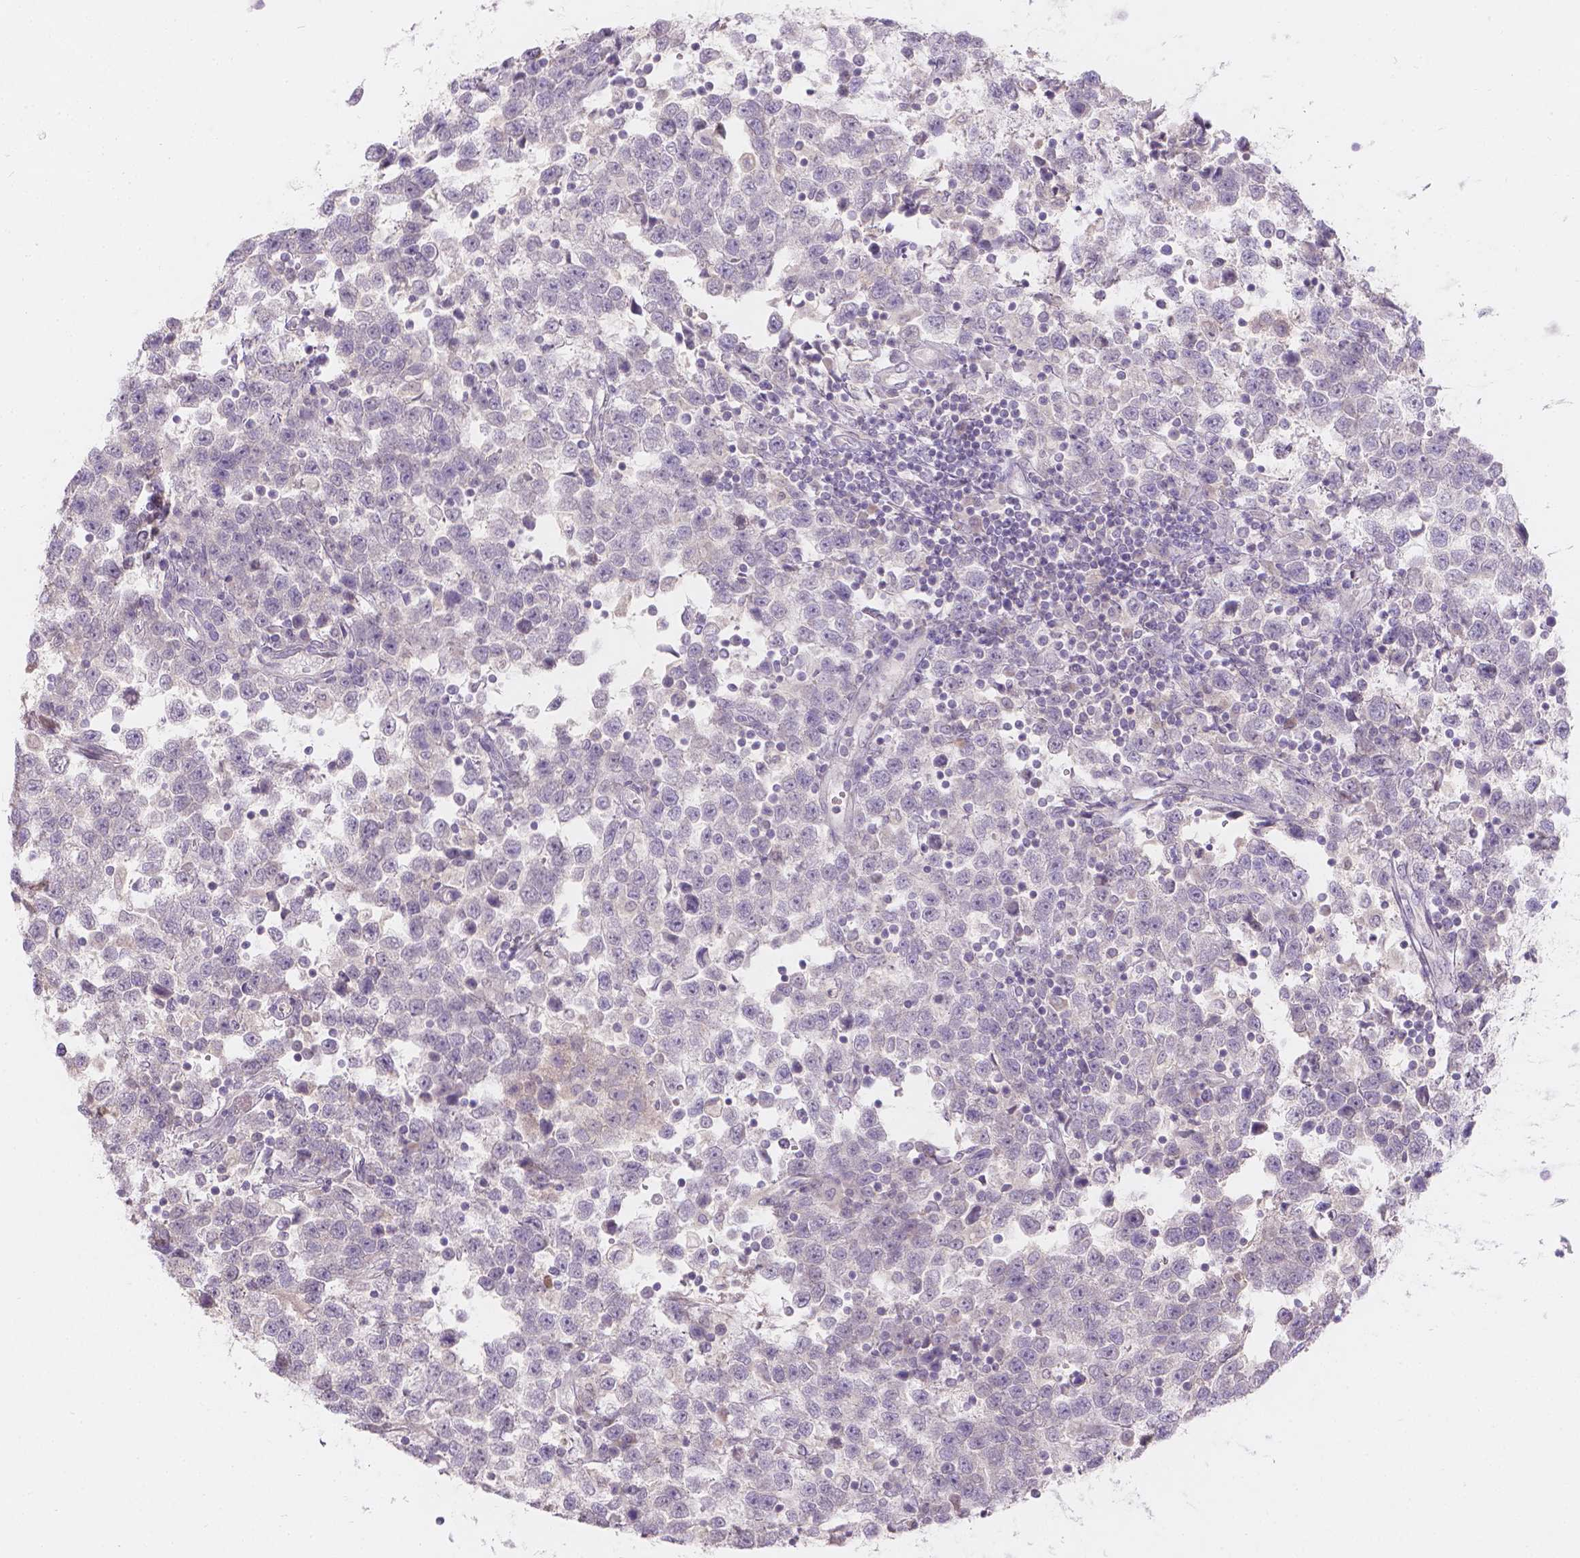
{"staining": {"intensity": "negative", "quantity": "none", "location": "none"}, "tissue": "testis cancer", "cell_type": "Tumor cells", "image_type": "cancer", "snomed": [{"axis": "morphology", "description": "Seminoma, NOS"}, {"axis": "topography", "description": "Testis"}], "caption": "Immunohistochemistry image of testis cancer (seminoma) stained for a protein (brown), which demonstrates no positivity in tumor cells.", "gene": "DCAF4L1", "patient": {"sex": "male", "age": 34}}